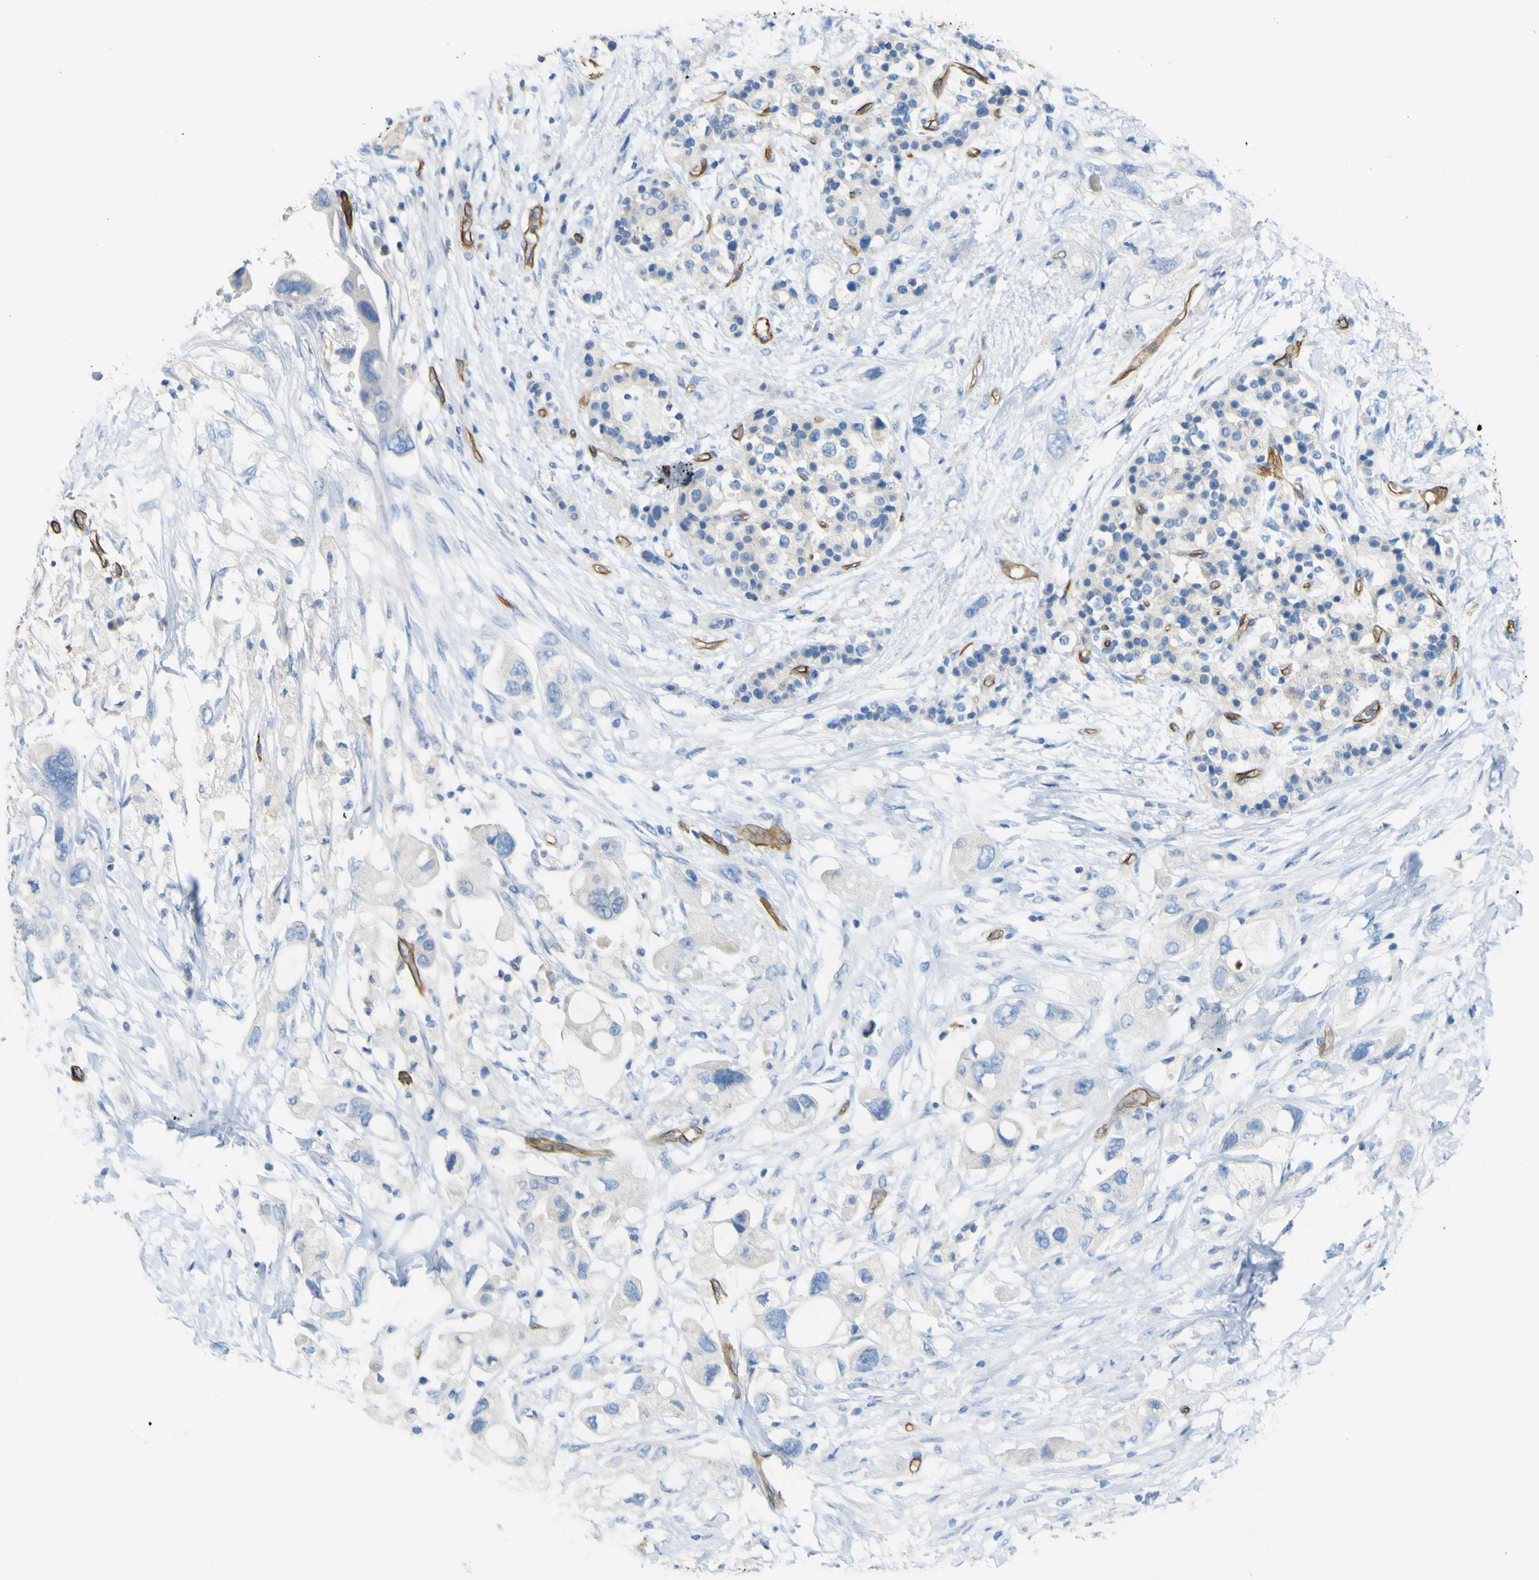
{"staining": {"intensity": "negative", "quantity": "none", "location": "none"}, "tissue": "pancreatic cancer", "cell_type": "Tumor cells", "image_type": "cancer", "snomed": [{"axis": "morphology", "description": "Adenocarcinoma, NOS"}, {"axis": "topography", "description": "Pancreas"}], "caption": "Tumor cells show no significant staining in pancreatic cancer (adenocarcinoma).", "gene": "CD93", "patient": {"sex": "female", "age": 56}}